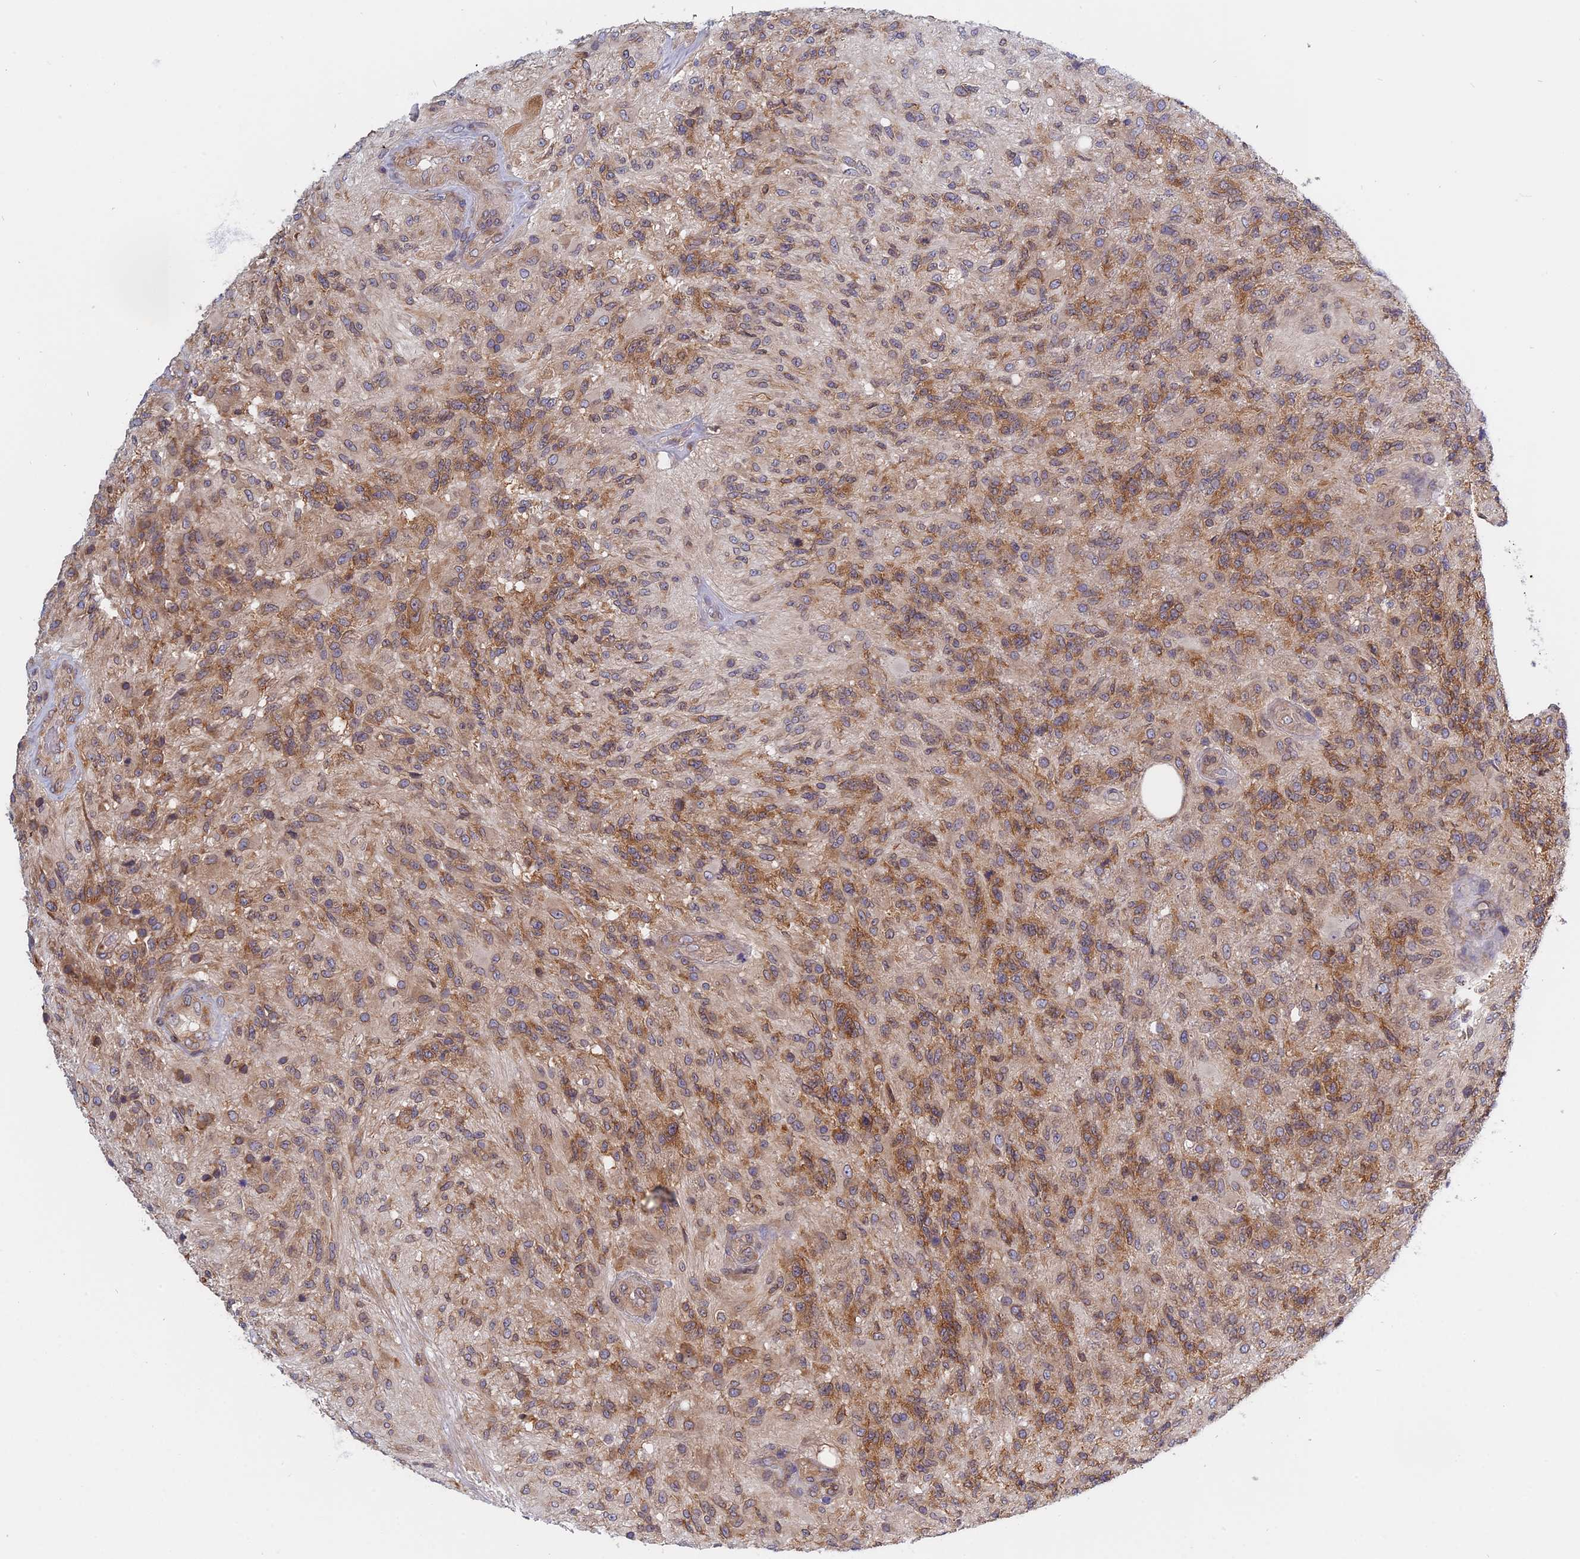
{"staining": {"intensity": "weak", "quantity": "25%-75%", "location": "cytoplasmic/membranous"}, "tissue": "glioma", "cell_type": "Tumor cells", "image_type": "cancer", "snomed": [{"axis": "morphology", "description": "Glioma, malignant, High grade"}, {"axis": "topography", "description": "Brain"}], "caption": "Immunohistochemistry (DAB (3,3'-diaminobenzidine)) staining of glioma demonstrates weak cytoplasmic/membranous protein staining in about 25%-75% of tumor cells.", "gene": "NAA10", "patient": {"sex": "male", "age": 56}}